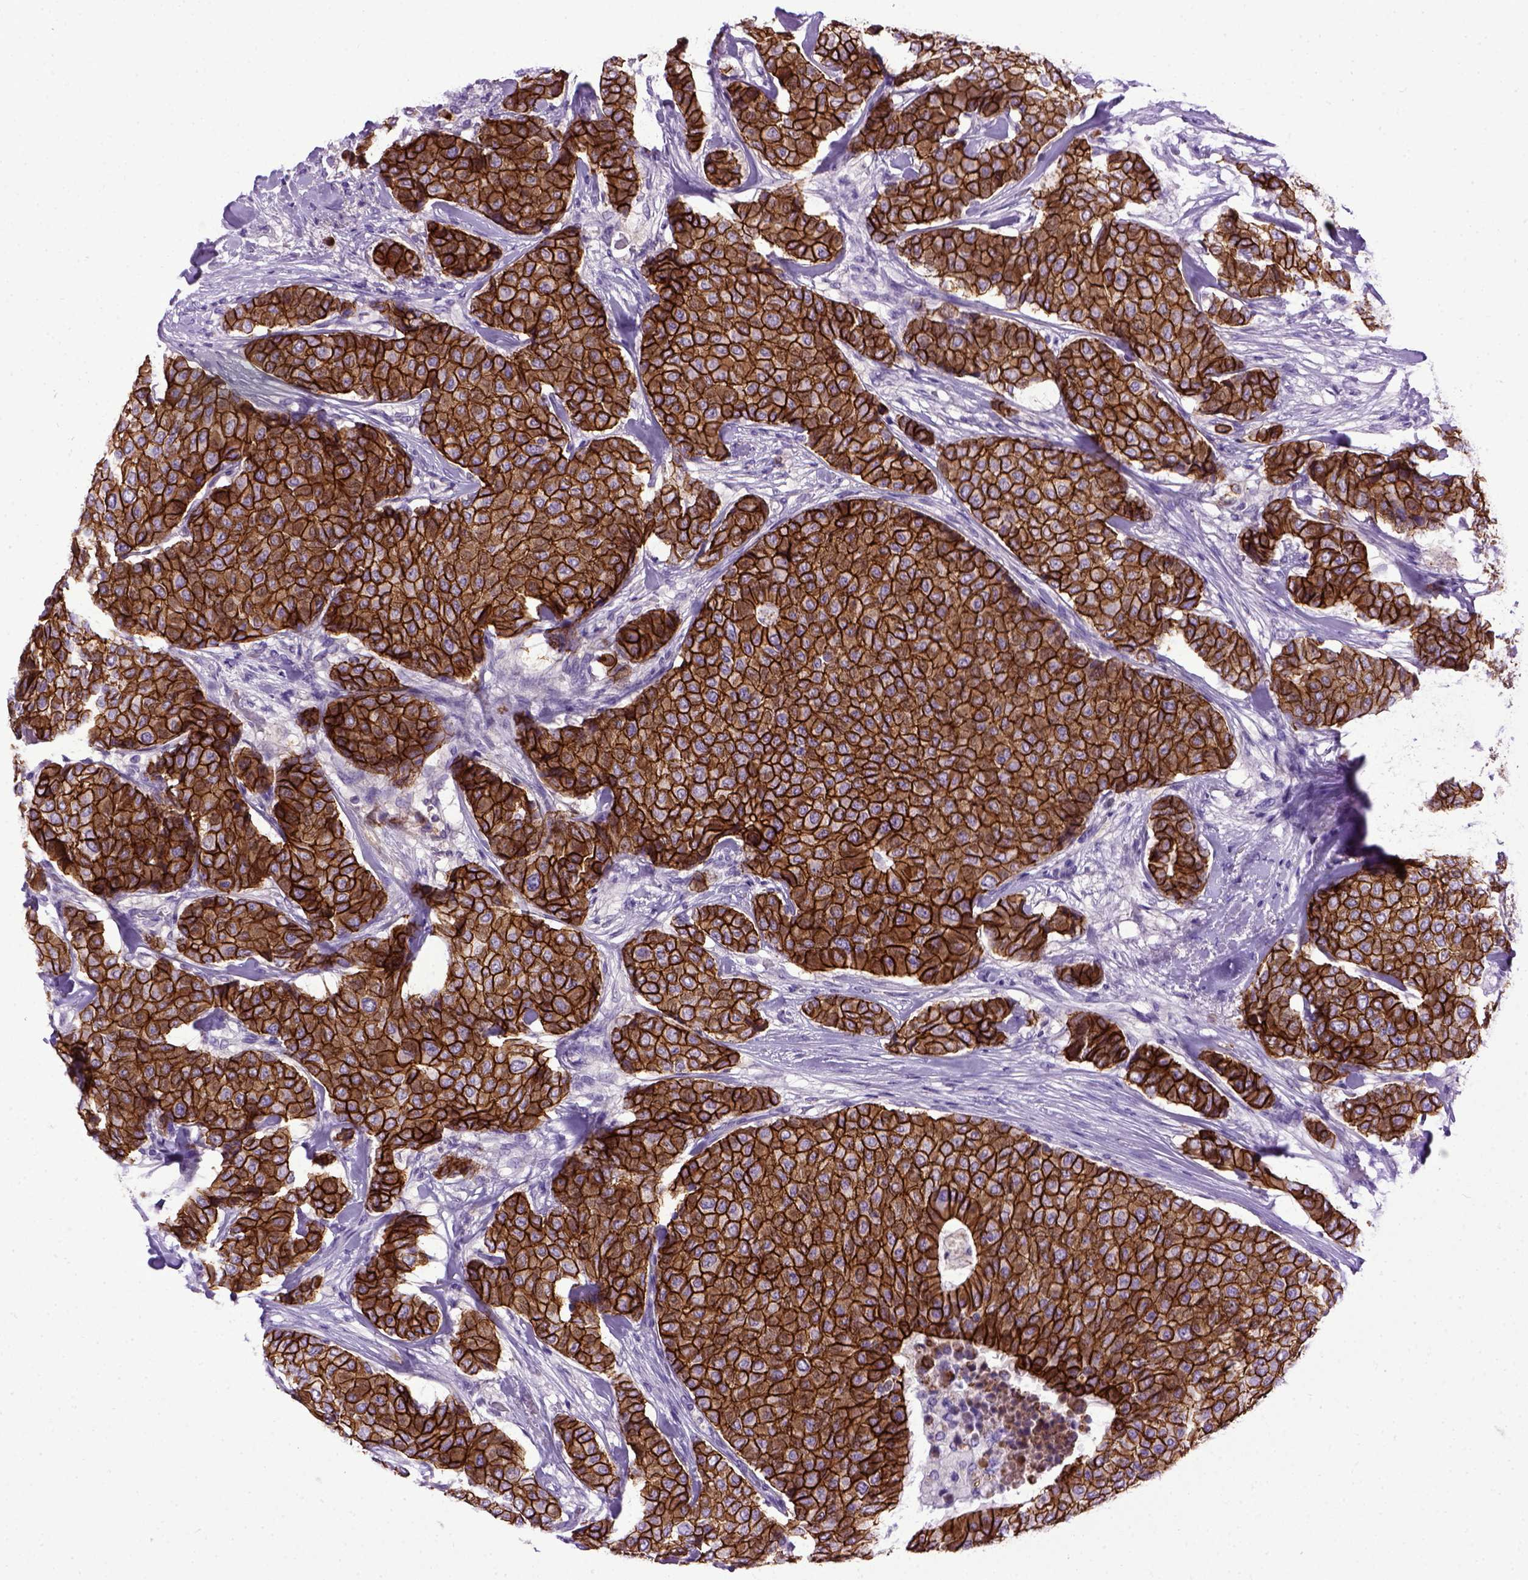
{"staining": {"intensity": "strong", "quantity": ">75%", "location": "cytoplasmic/membranous"}, "tissue": "breast cancer", "cell_type": "Tumor cells", "image_type": "cancer", "snomed": [{"axis": "morphology", "description": "Duct carcinoma"}, {"axis": "topography", "description": "Breast"}], "caption": "The immunohistochemical stain labels strong cytoplasmic/membranous expression in tumor cells of breast cancer tissue.", "gene": "CDH1", "patient": {"sex": "female", "age": 75}}